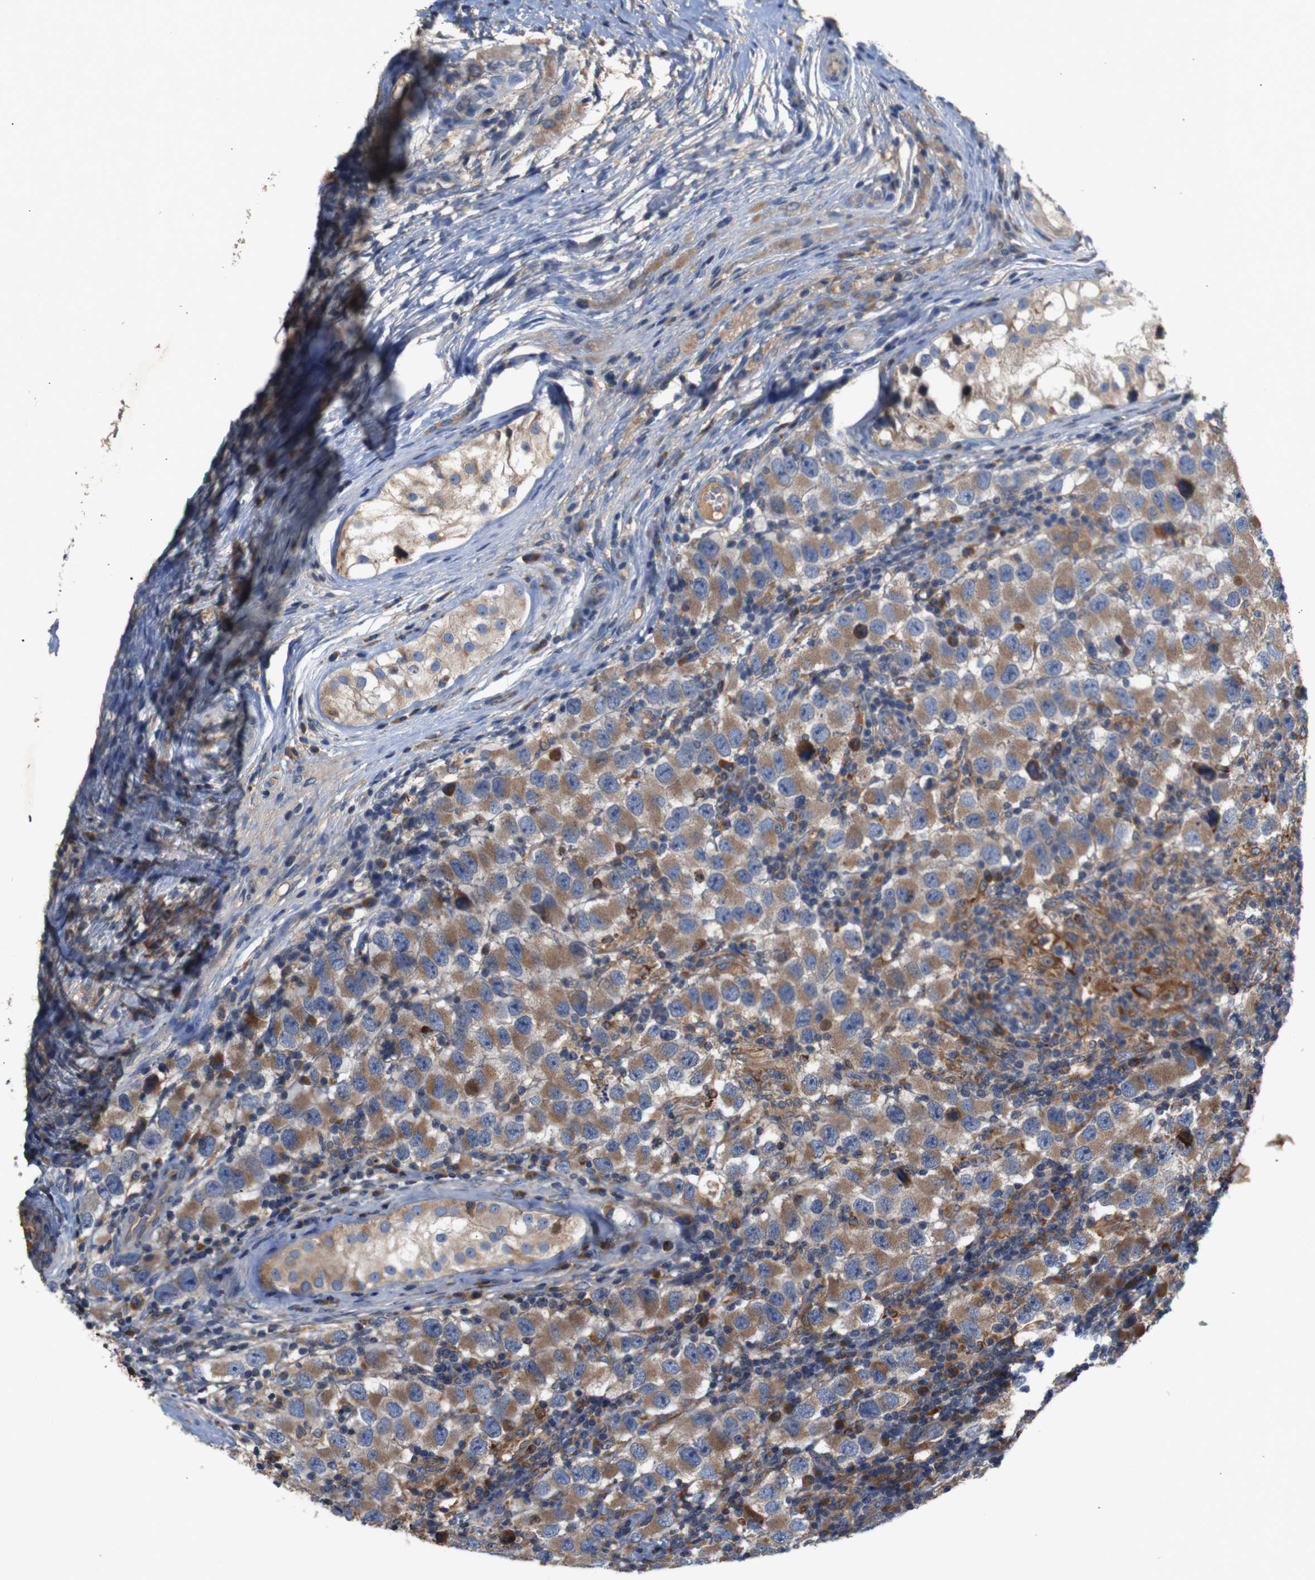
{"staining": {"intensity": "moderate", "quantity": ">75%", "location": "cytoplasmic/membranous"}, "tissue": "testis cancer", "cell_type": "Tumor cells", "image_type": "cancer", "snomed": [{"axis": "morphology", "description": "Carcinoma, Embryonal, NOS"}, {"axis": "topography", "description": "Testis"}], "caption": "Protein expression analysis of testis cancer shows moderate cytoplasmic/membranous expression in about >75% of tumor cells.", "gene": "PTPN1", "patient": {"sex": "male", "age": 21}}